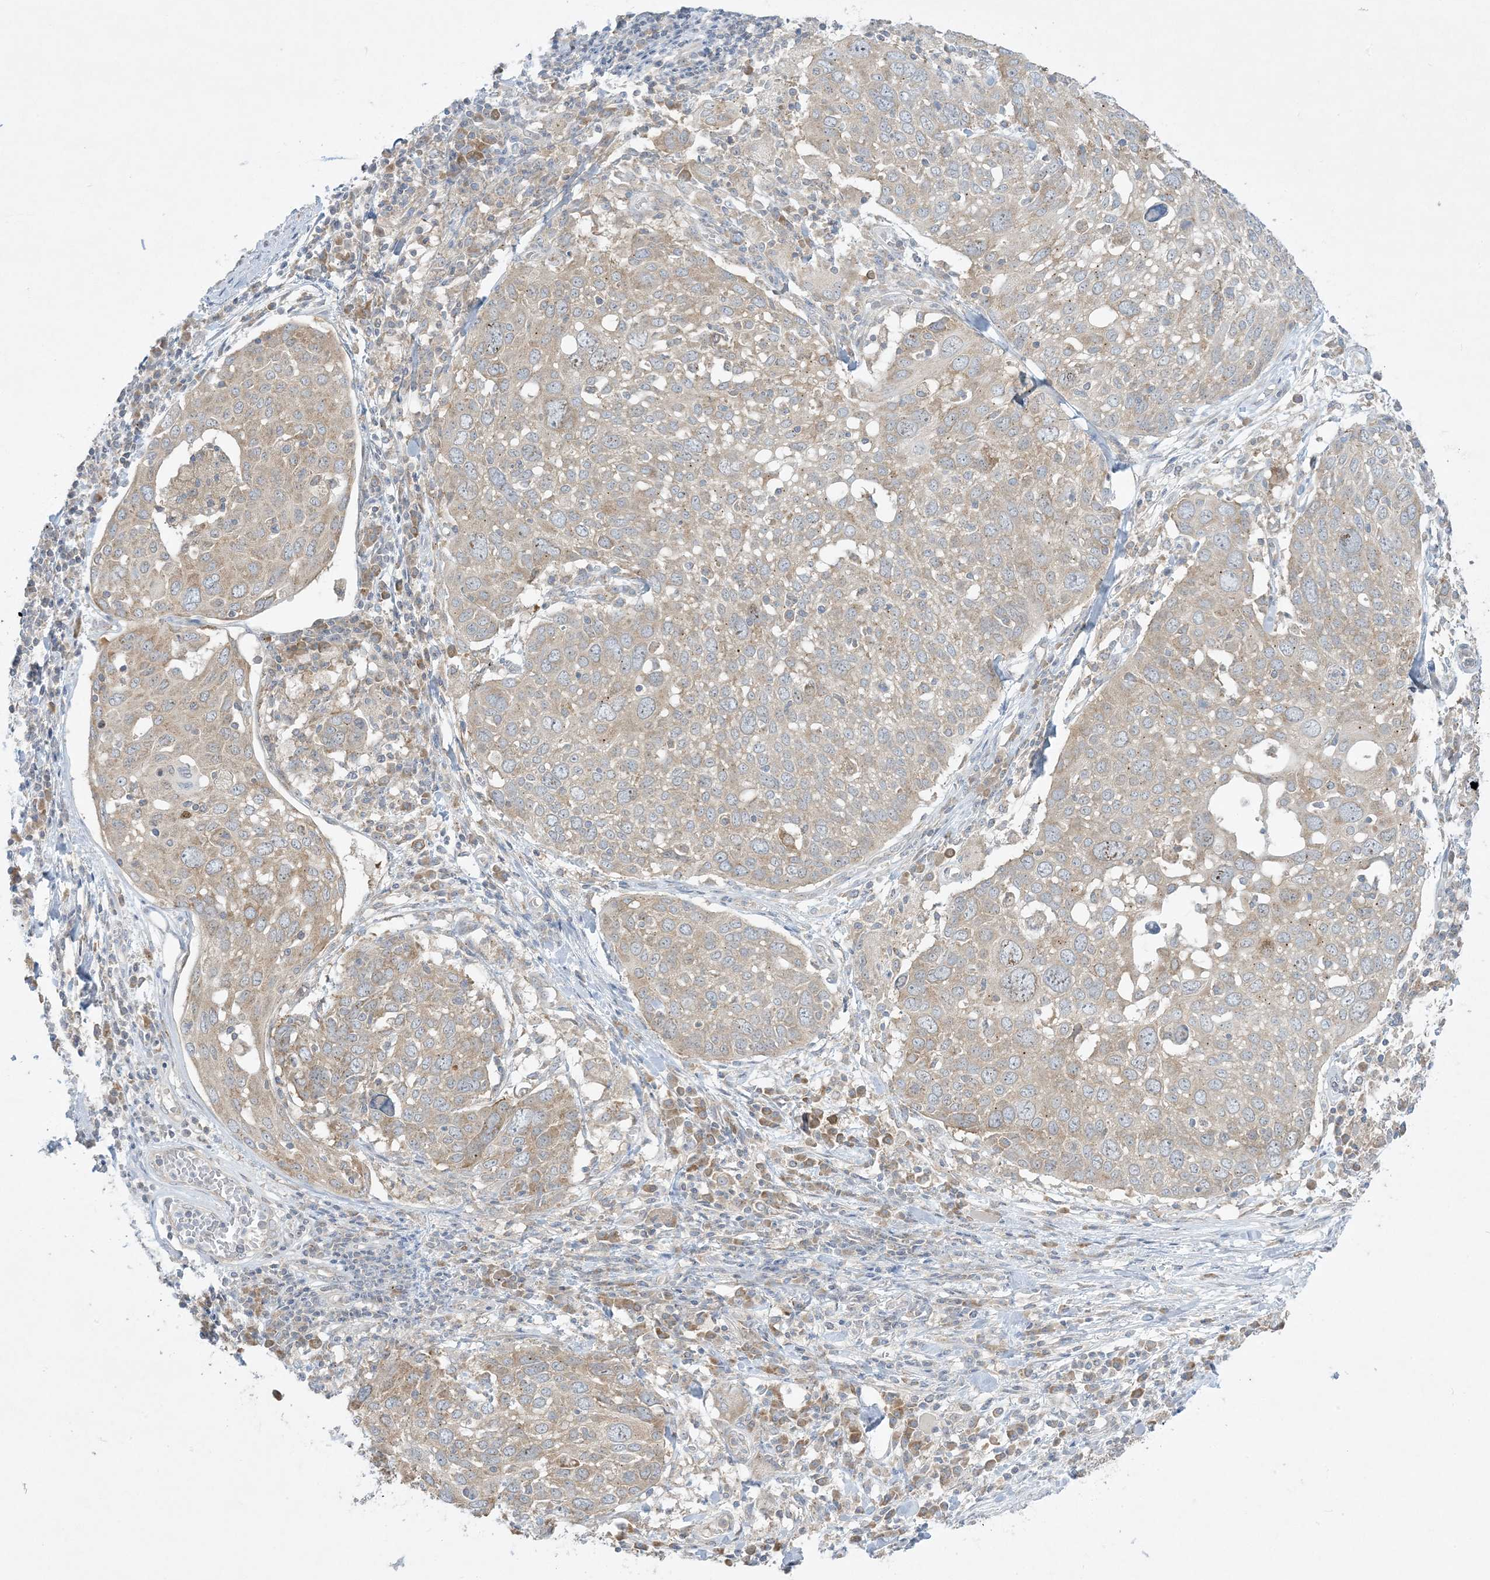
{"staining": {"intensity": "weak", "quantity": ">75%", "location": "cytoplasmic/membranous"}, "tissue": "lung cancer", "cell_type": "Tumor cells", "image_type": "cancer", "snomed": [{"axis": "morphology", "description": "Squamous cell carcinoma, NOS"}, {"axis": "topography", "description": "Lung"}], "caption": "A brown stain shows weak cytoplasmic/membranous expression of a protein in human squamous cell carcinoma (lung) tumor cells.", "gene": "RPP40", "patient": {"sex": "male", "age": 65}}